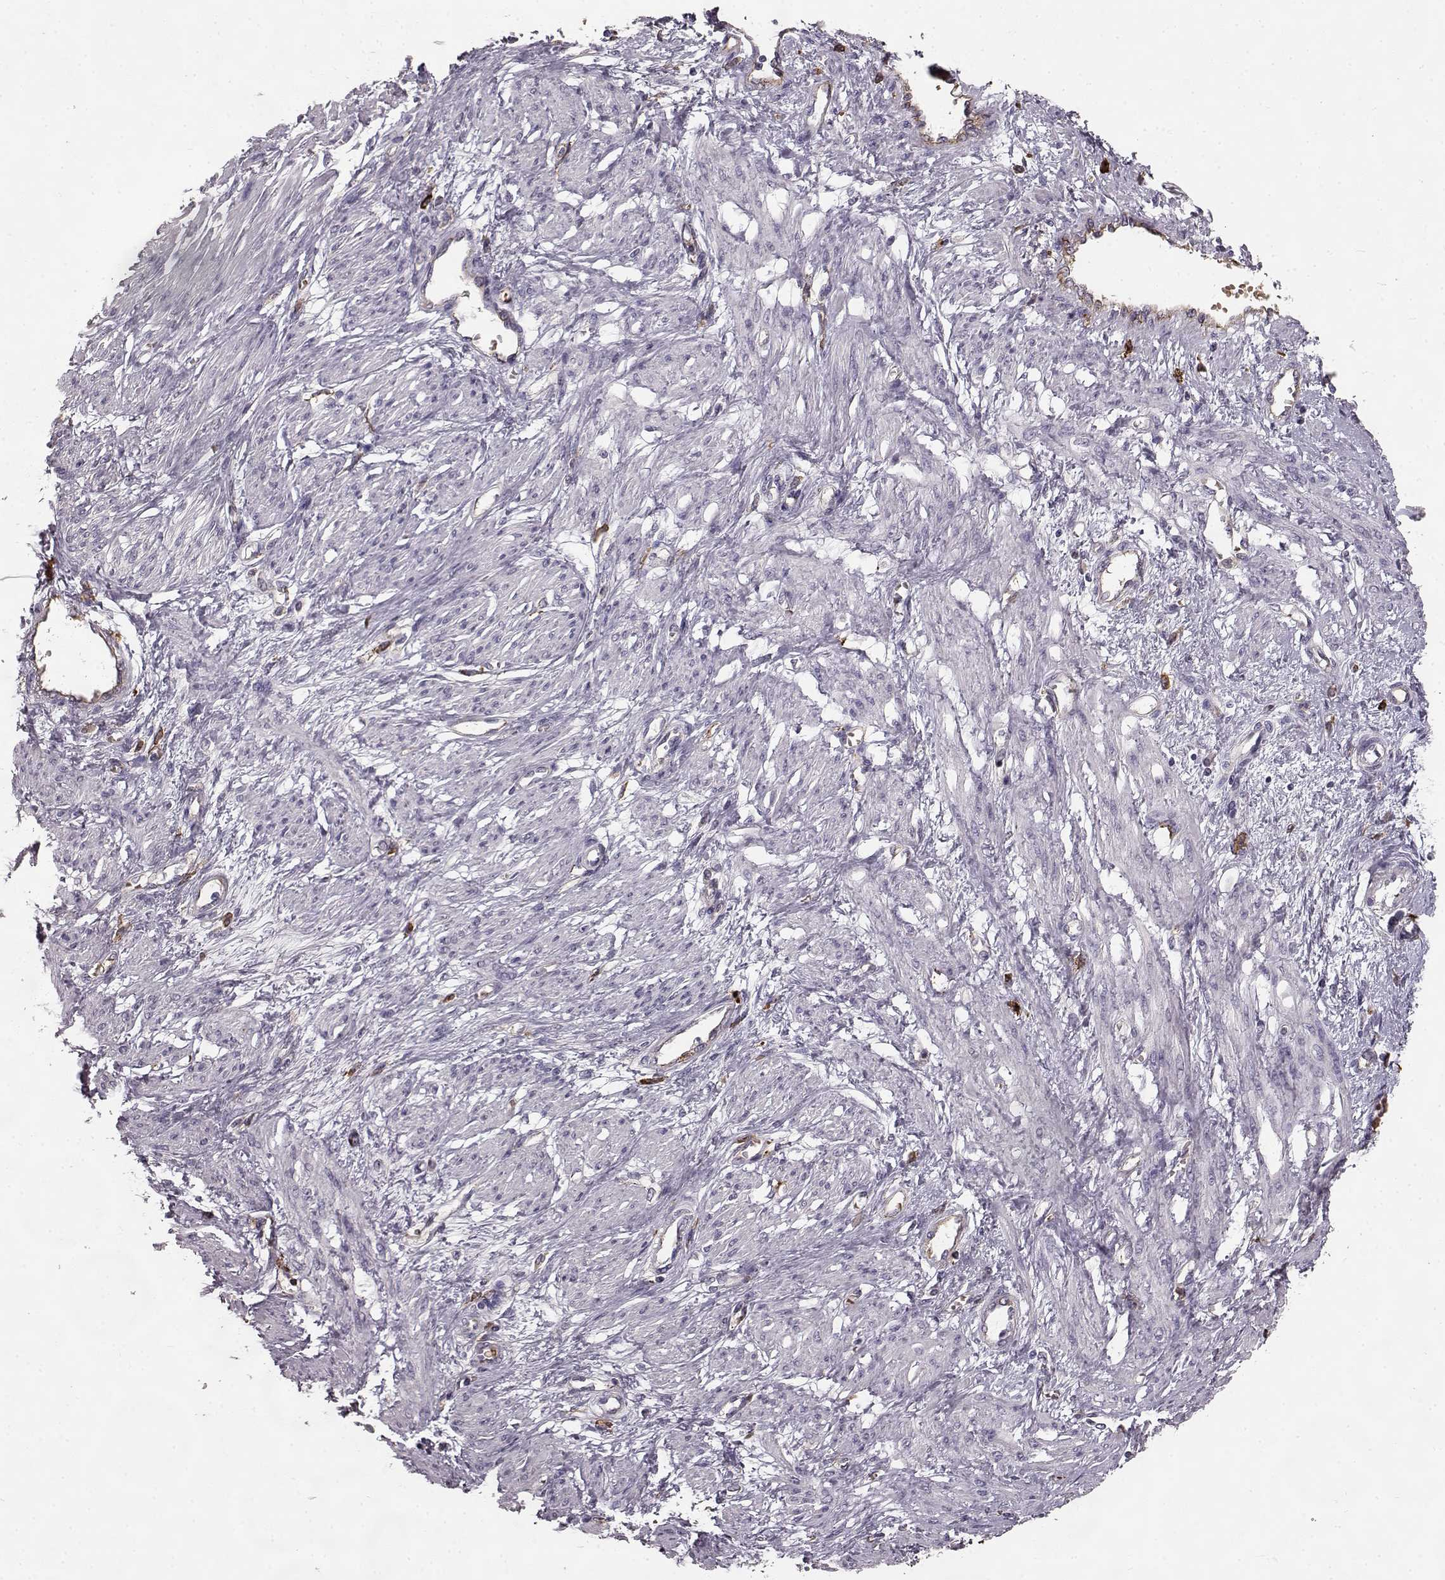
{"staining": {"intensity": "negative", "quantity": "none", "location": "none"}, "tissue": "smooth muscle", "cell_type": "Smooth muscle cells", "image_type": "normal", "snomed": [{"axis": "morphology", "description": "Normal tissue, NOS"}, {"axis": "topography", "description": "Smooth muscle"}, {"axis": "topography", "description": "Uterus"}], "caption": "High power microscopy histopathology image of an IHC image of normal smooth muscle, revealing no significant expression in smooth muscle cells.", "gene": "CCNF", "patient": {"sex": "female", "age": 39}}